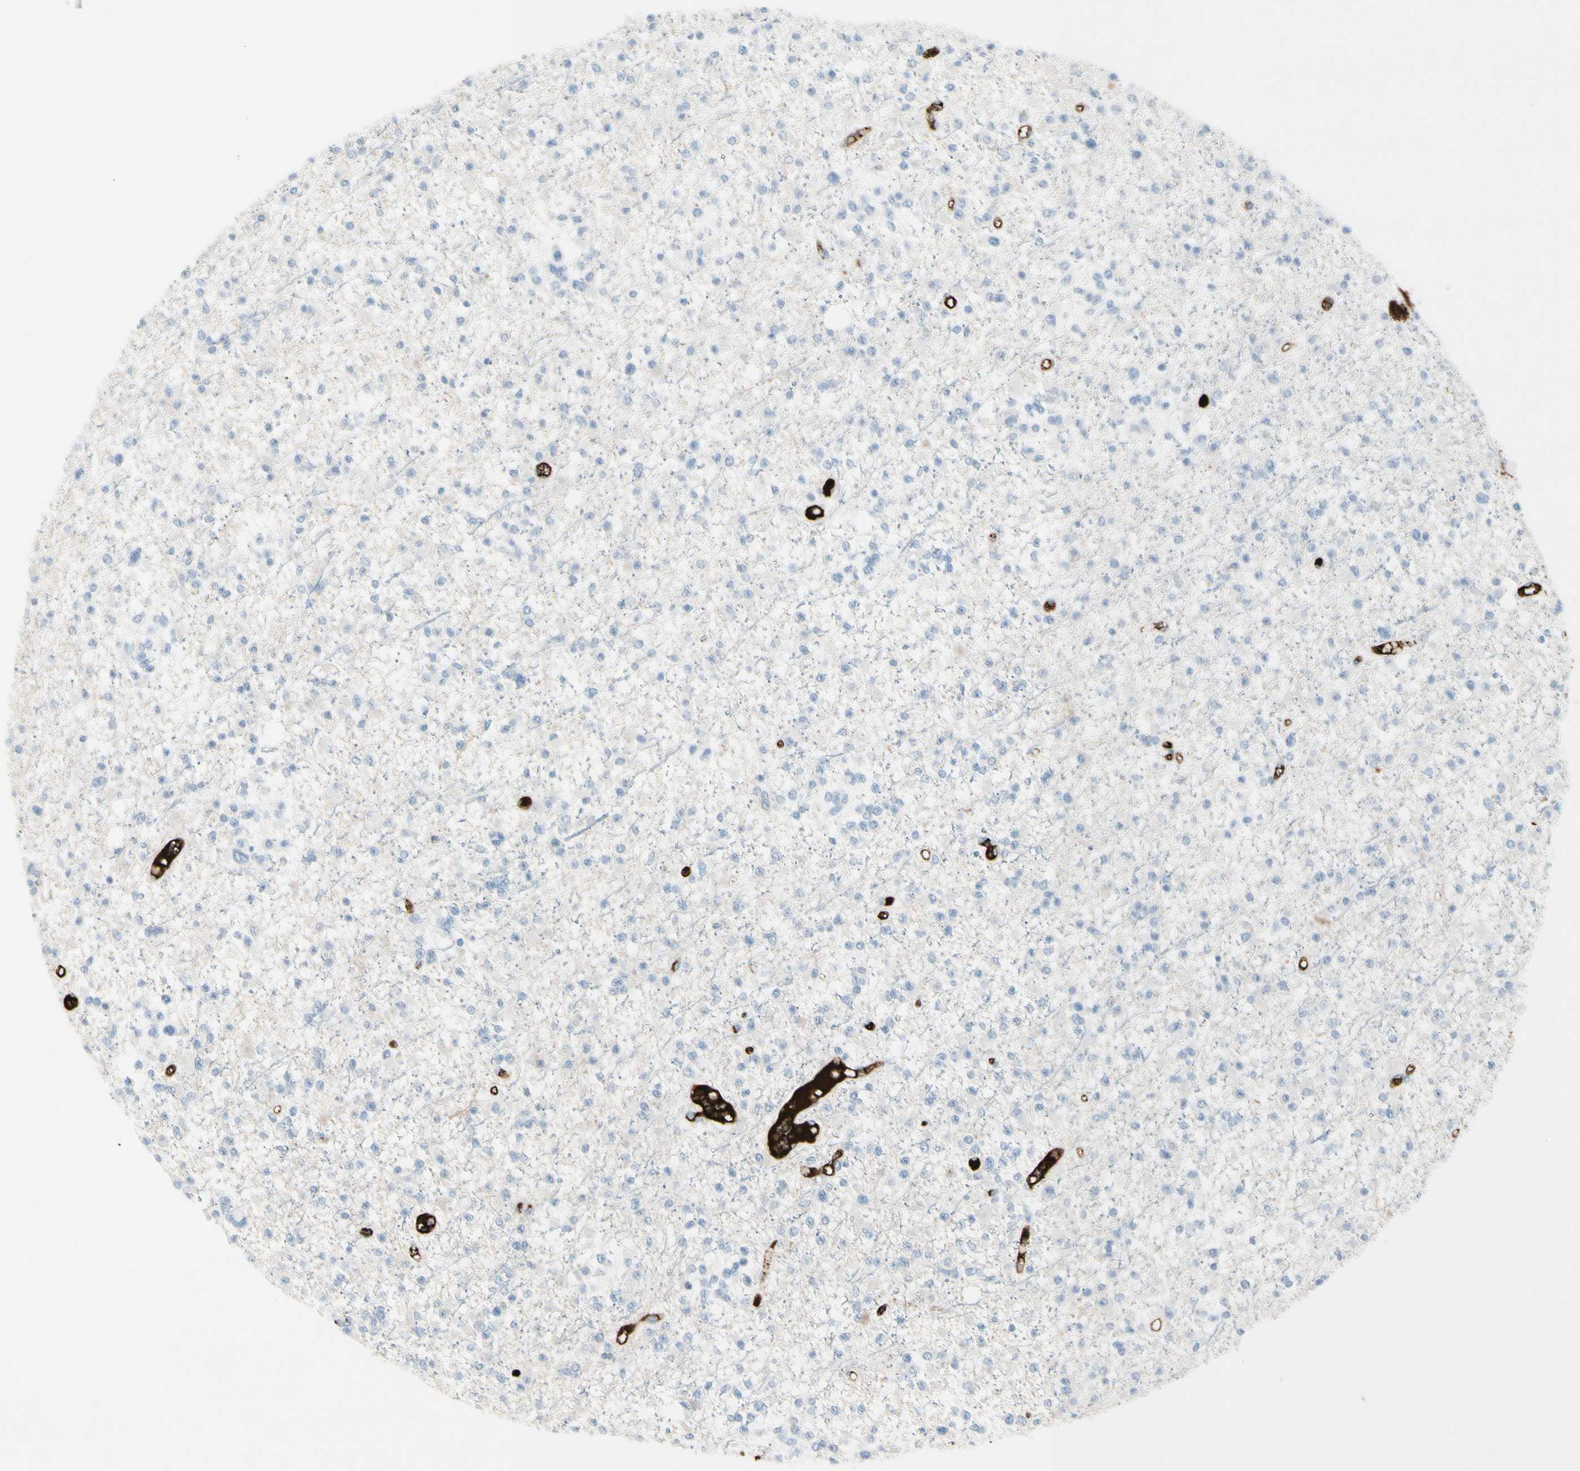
{"staining": {"intensity": "negative", "quantity": "none", "location": "none"}, "tissue": "glioma", "cell_type": "Tumor cells", "image_type": "cancer", "snomed": [{"axis": "morphology", "description": "Glioma, malignant, Low grade"}, {"axis": "topography", "description": "Brain"}], "caption": "Immunohistochemistry (IHC) micrograph of human glioma stained for a protein (brown), which displays no expression in tumor cells.", "gene": "IGHG1", "patient": {"sex": "female", "age": 22}}